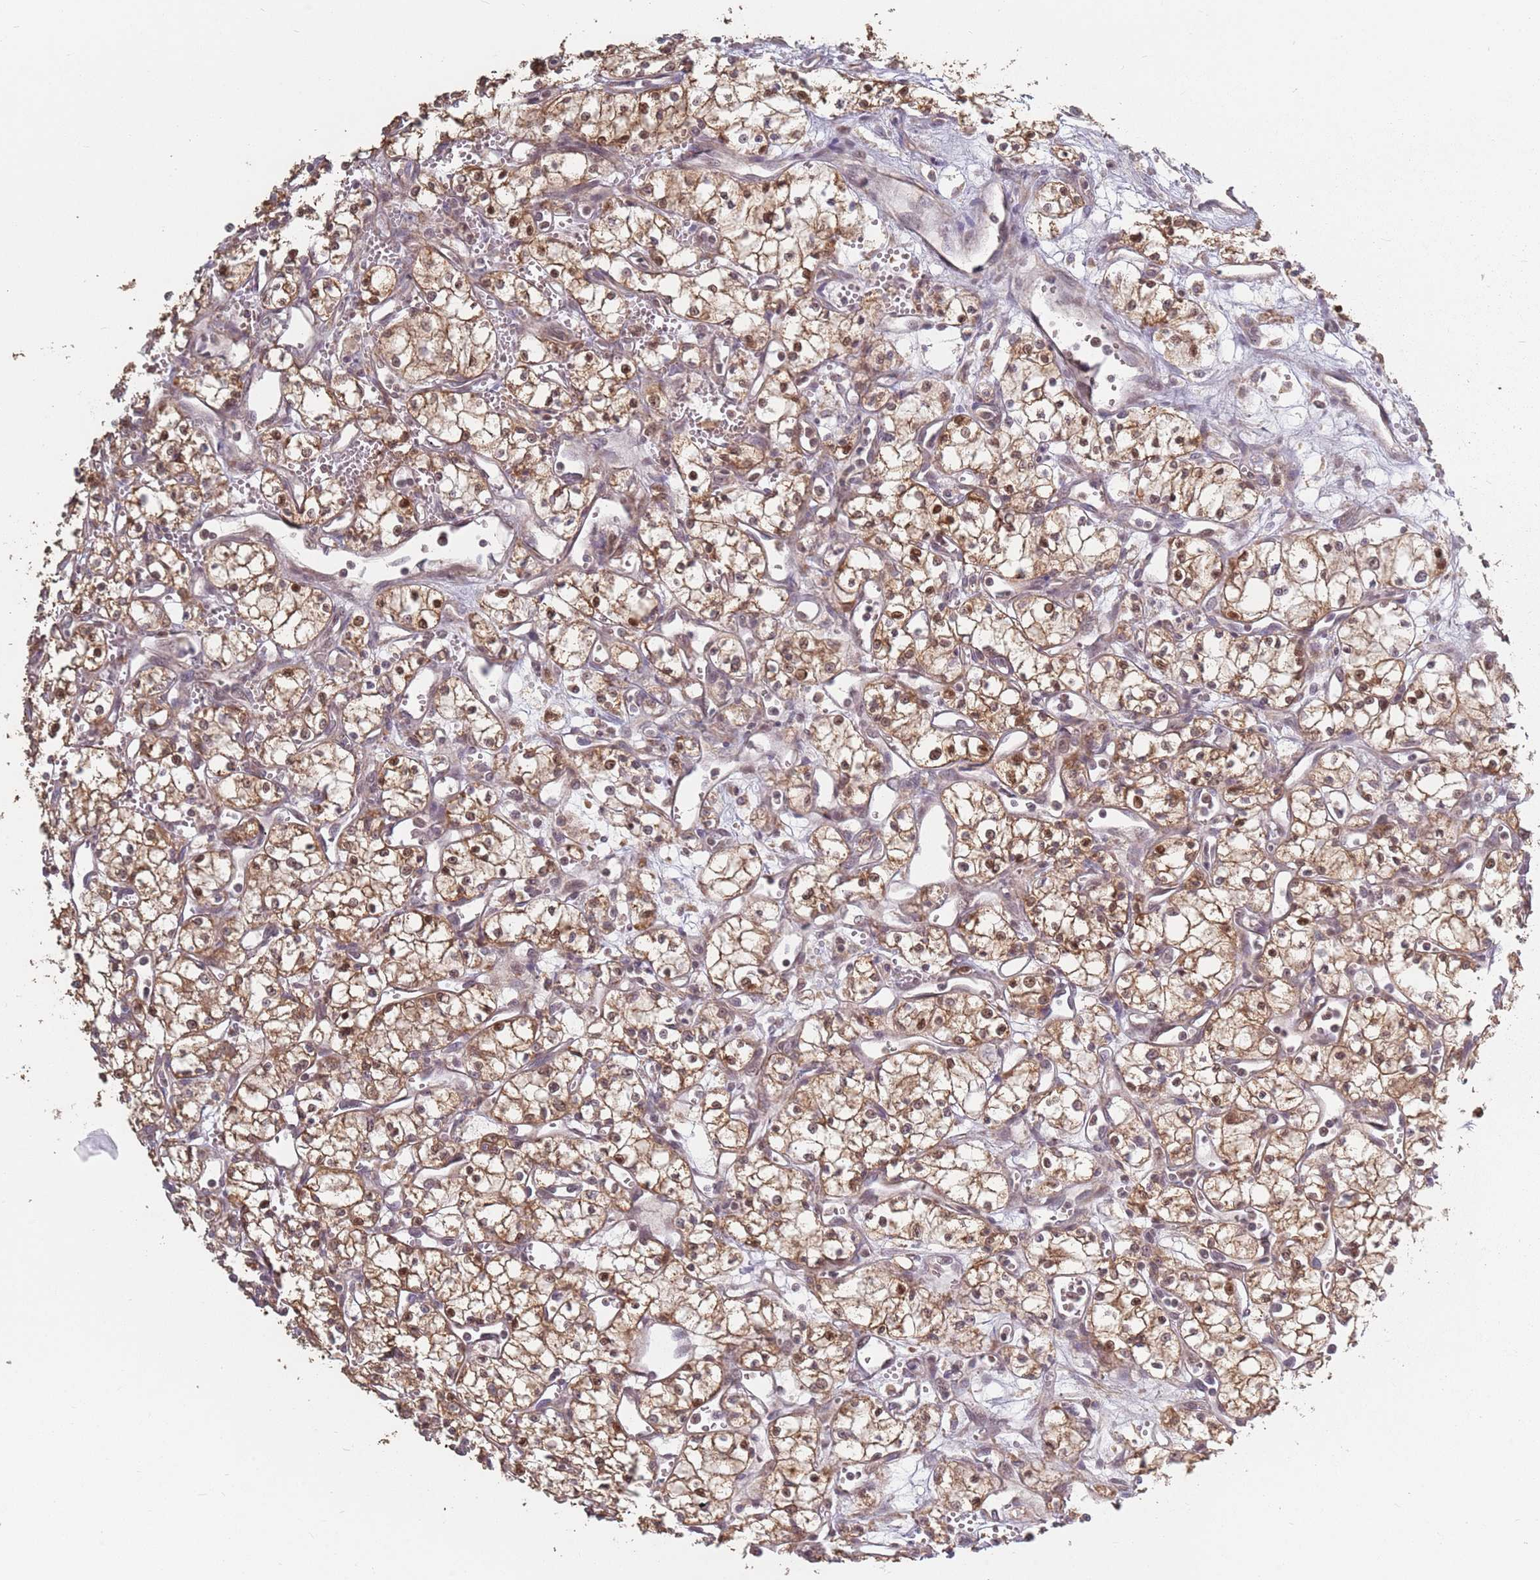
{"staining": {"intensity": "moderate", "quantity": ">75%", "location": "cytoplasmic/membranous,nuclear"}, "tissue": "renal cancer", "cell_type": "Tumor cells", "image_type": "cancer", "snomed": [{"axis": "morphology", "description": "Adenocarcinoma, NOS"}, {"axis": "topography", "description": "Kidney"}], "caption": "A medium amount of moderate cytoplasmic/membranous and nuclear positivity is identified in approximately >75% of tumor cells in renal cancer tissue.", "gene": "VPS52", "patient": {"sex": "male", "age": 59}}